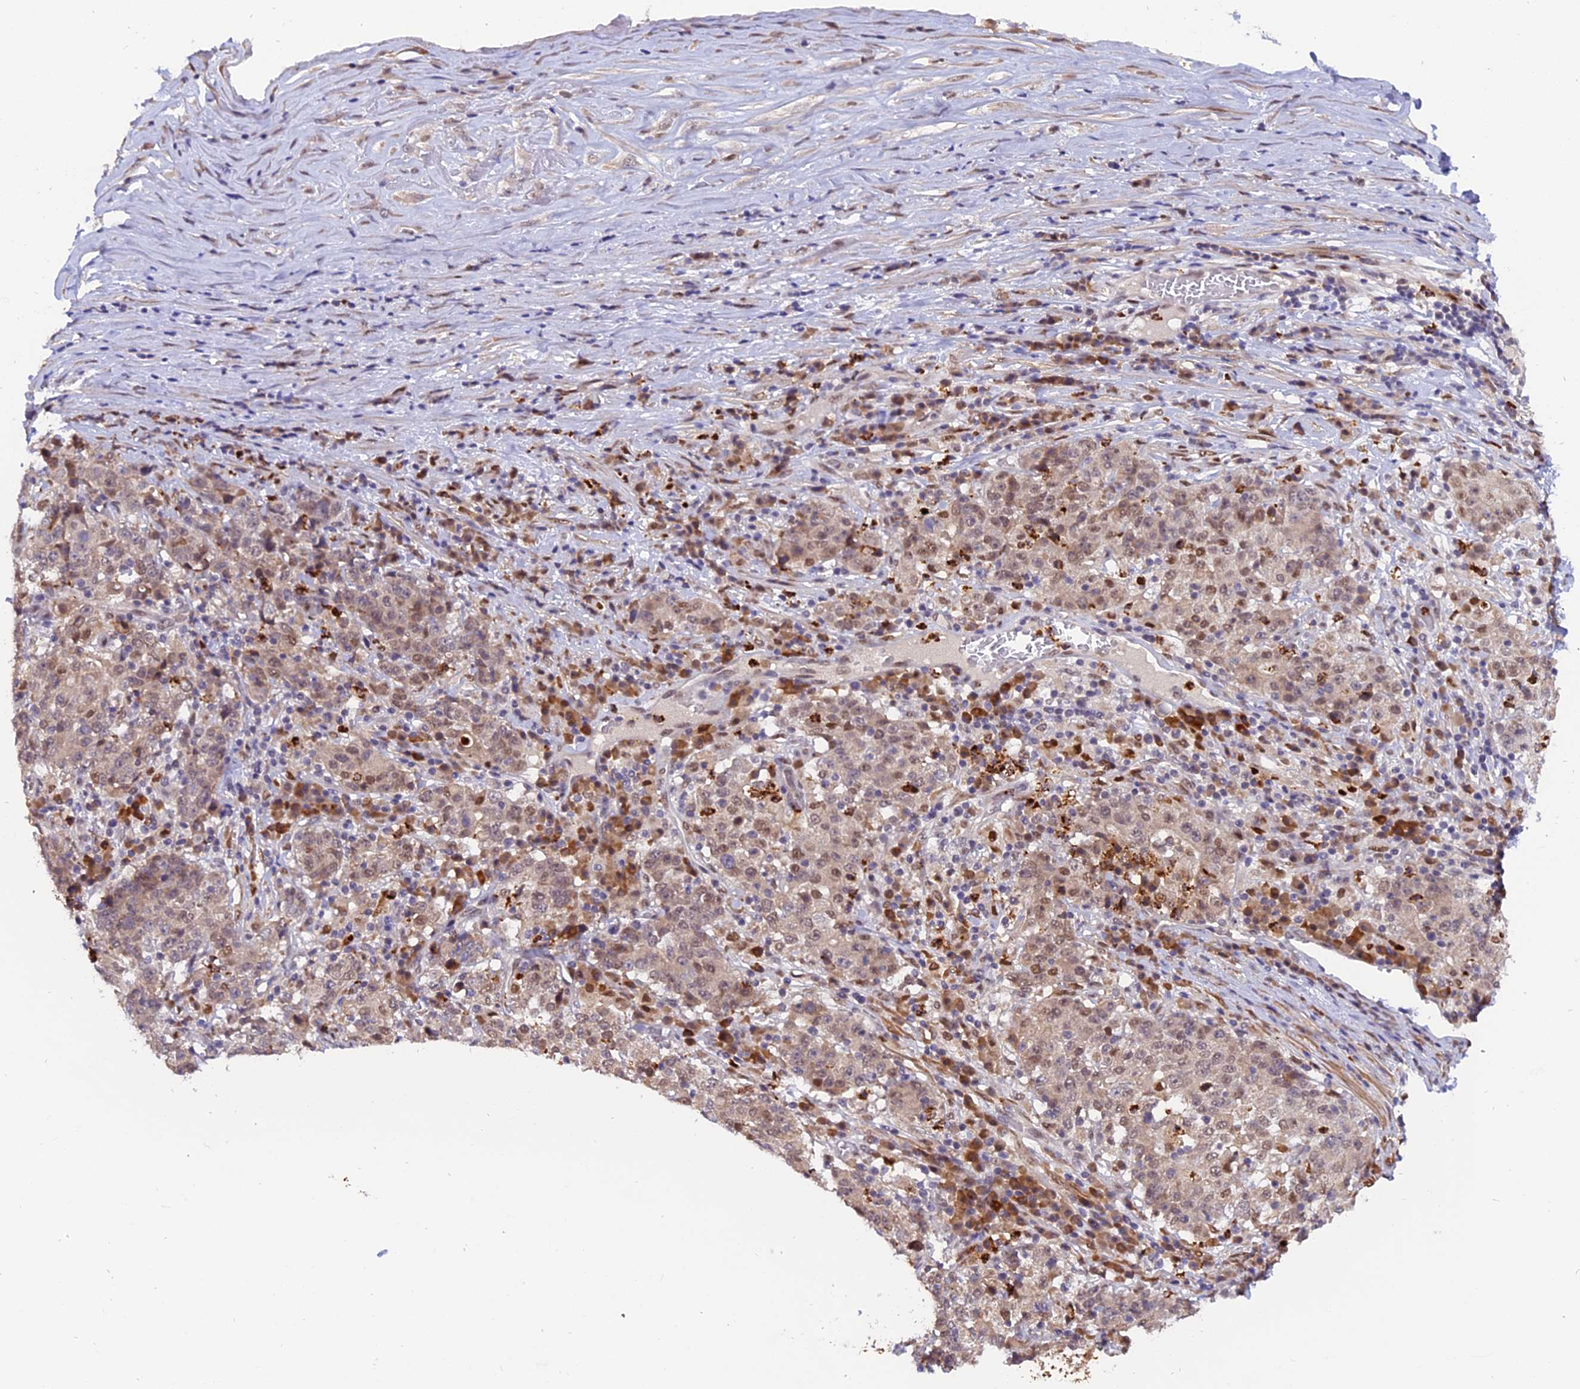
{"staining": {"intensity": "weak", "quantity": ">75%", "location": "cytoplasmic/membranous,nuclear"}, "tissue": "stomach cancer", "cell_type": "Tumor cells", "image_type": "cancer", "snomed": [{"axis": "morphology", "description": "Adenocarcinoma, NOS"}, {"axis": "topography", "description": "Stomach"}], "caption": "An image of human stomach cancer (adenocarcinoma) stained for a protein reveals weak cytoplasmic/membranous and nuclear brown staining in tumor cells. (brown staining indicates protein expression, while blue staining denotes nuclei).", "gene": "FAM118B", "patient": {"sex": "male", "age": 59}}